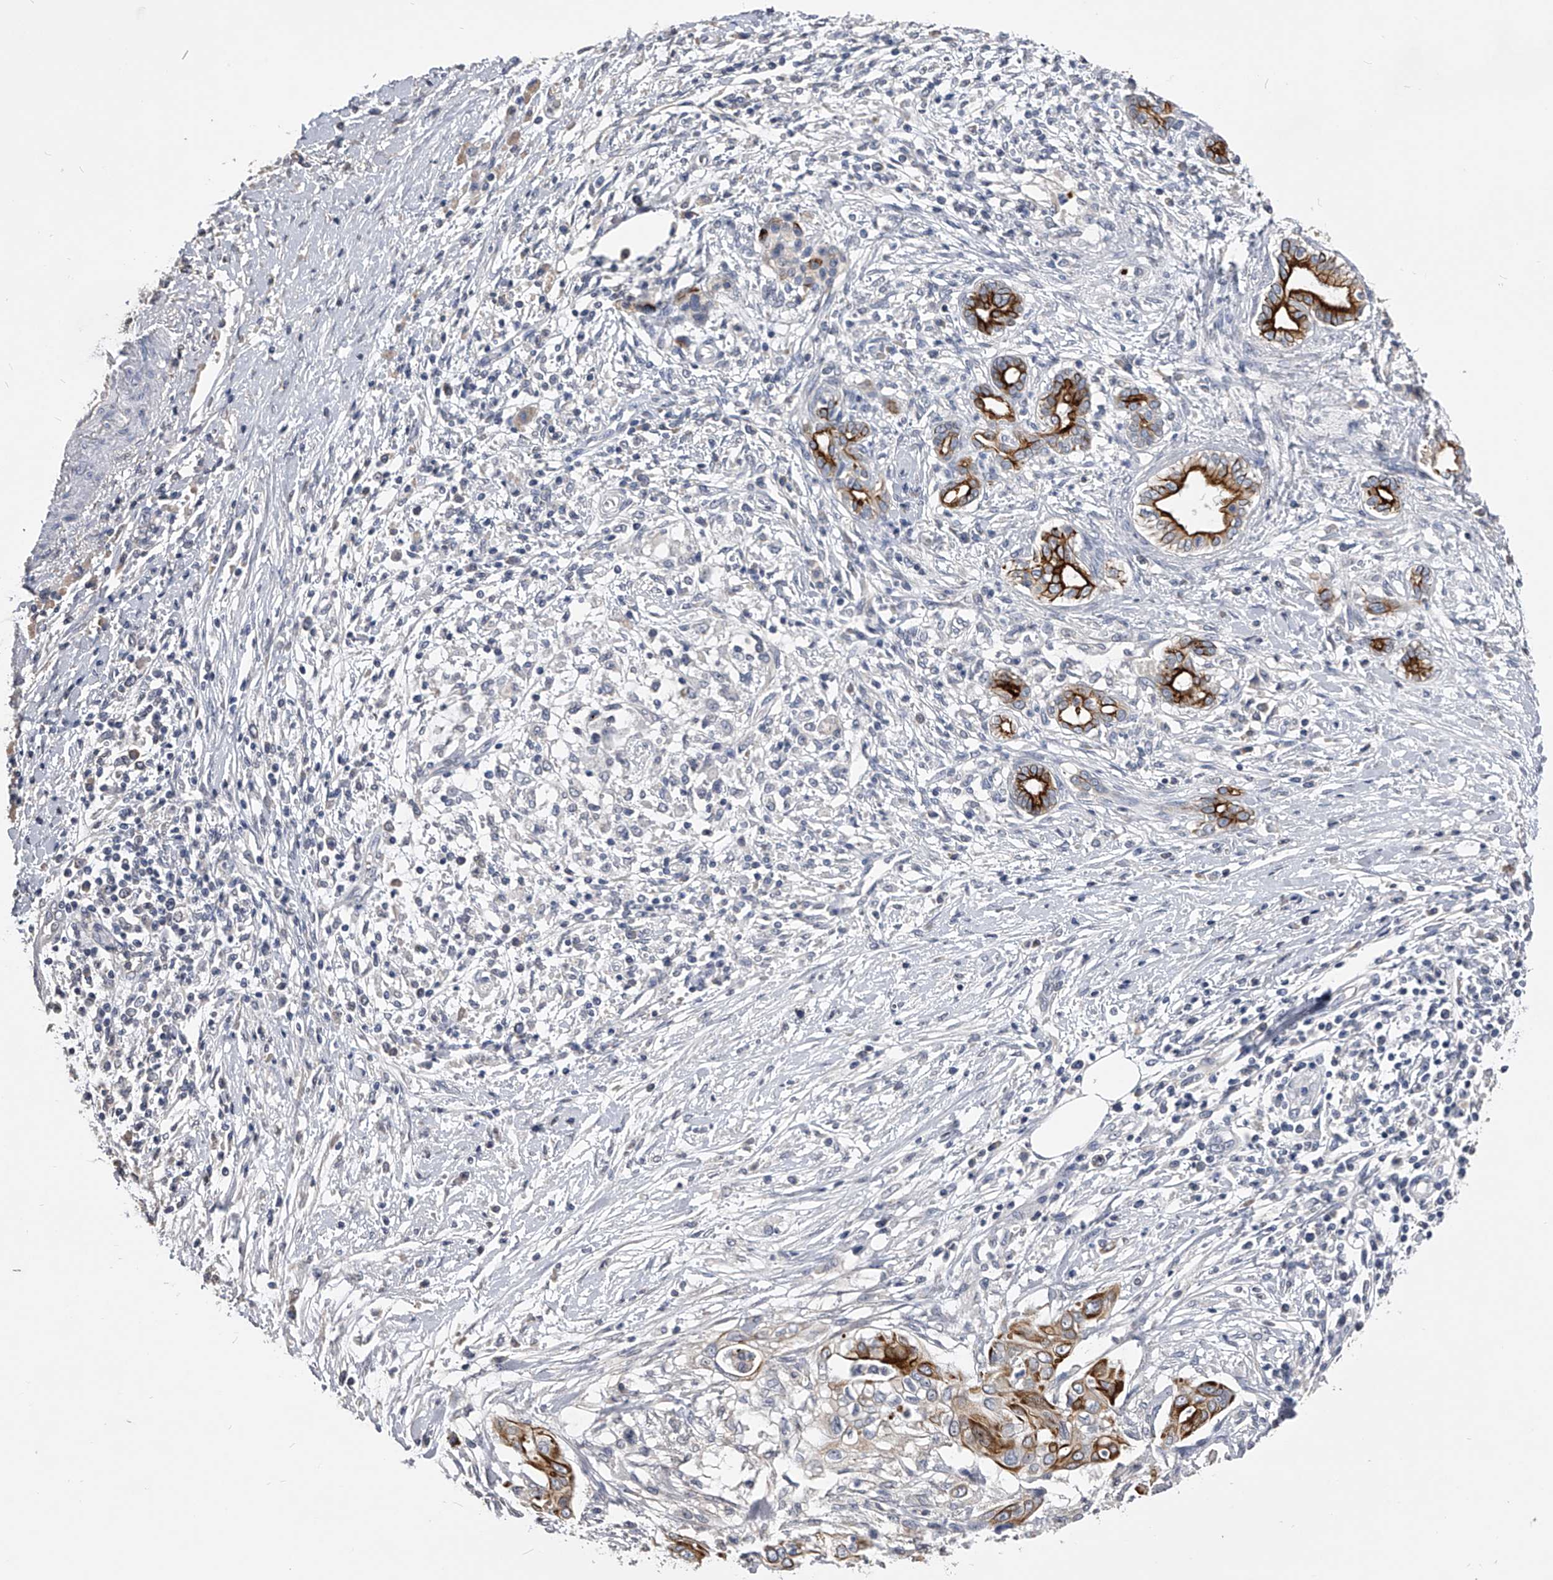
{"staining": {"intensity": "strong", "quantity": ">75%", "location": "cytoplasmic/membranous"}, "tissue": "pancreatic cancer", "cell_type": "Tumor cells", "image_type": "cancer", "snomed": [{"axis": "morphology", "description": "Adenocarcinoma, NOS"}, {"axis": "topography", "description": "Pancreas"}], "caption": "Immunohistochemistry (IHC) of human pancreatic cancer reveals high levels of strong cytoplasmic/membranous staining in about >75% of tumor cells. (DAB = brown stain, brightfield microscopy at high magnification).", "gene": "MDN1", "patient": {"sex": "male", "age": 58}}